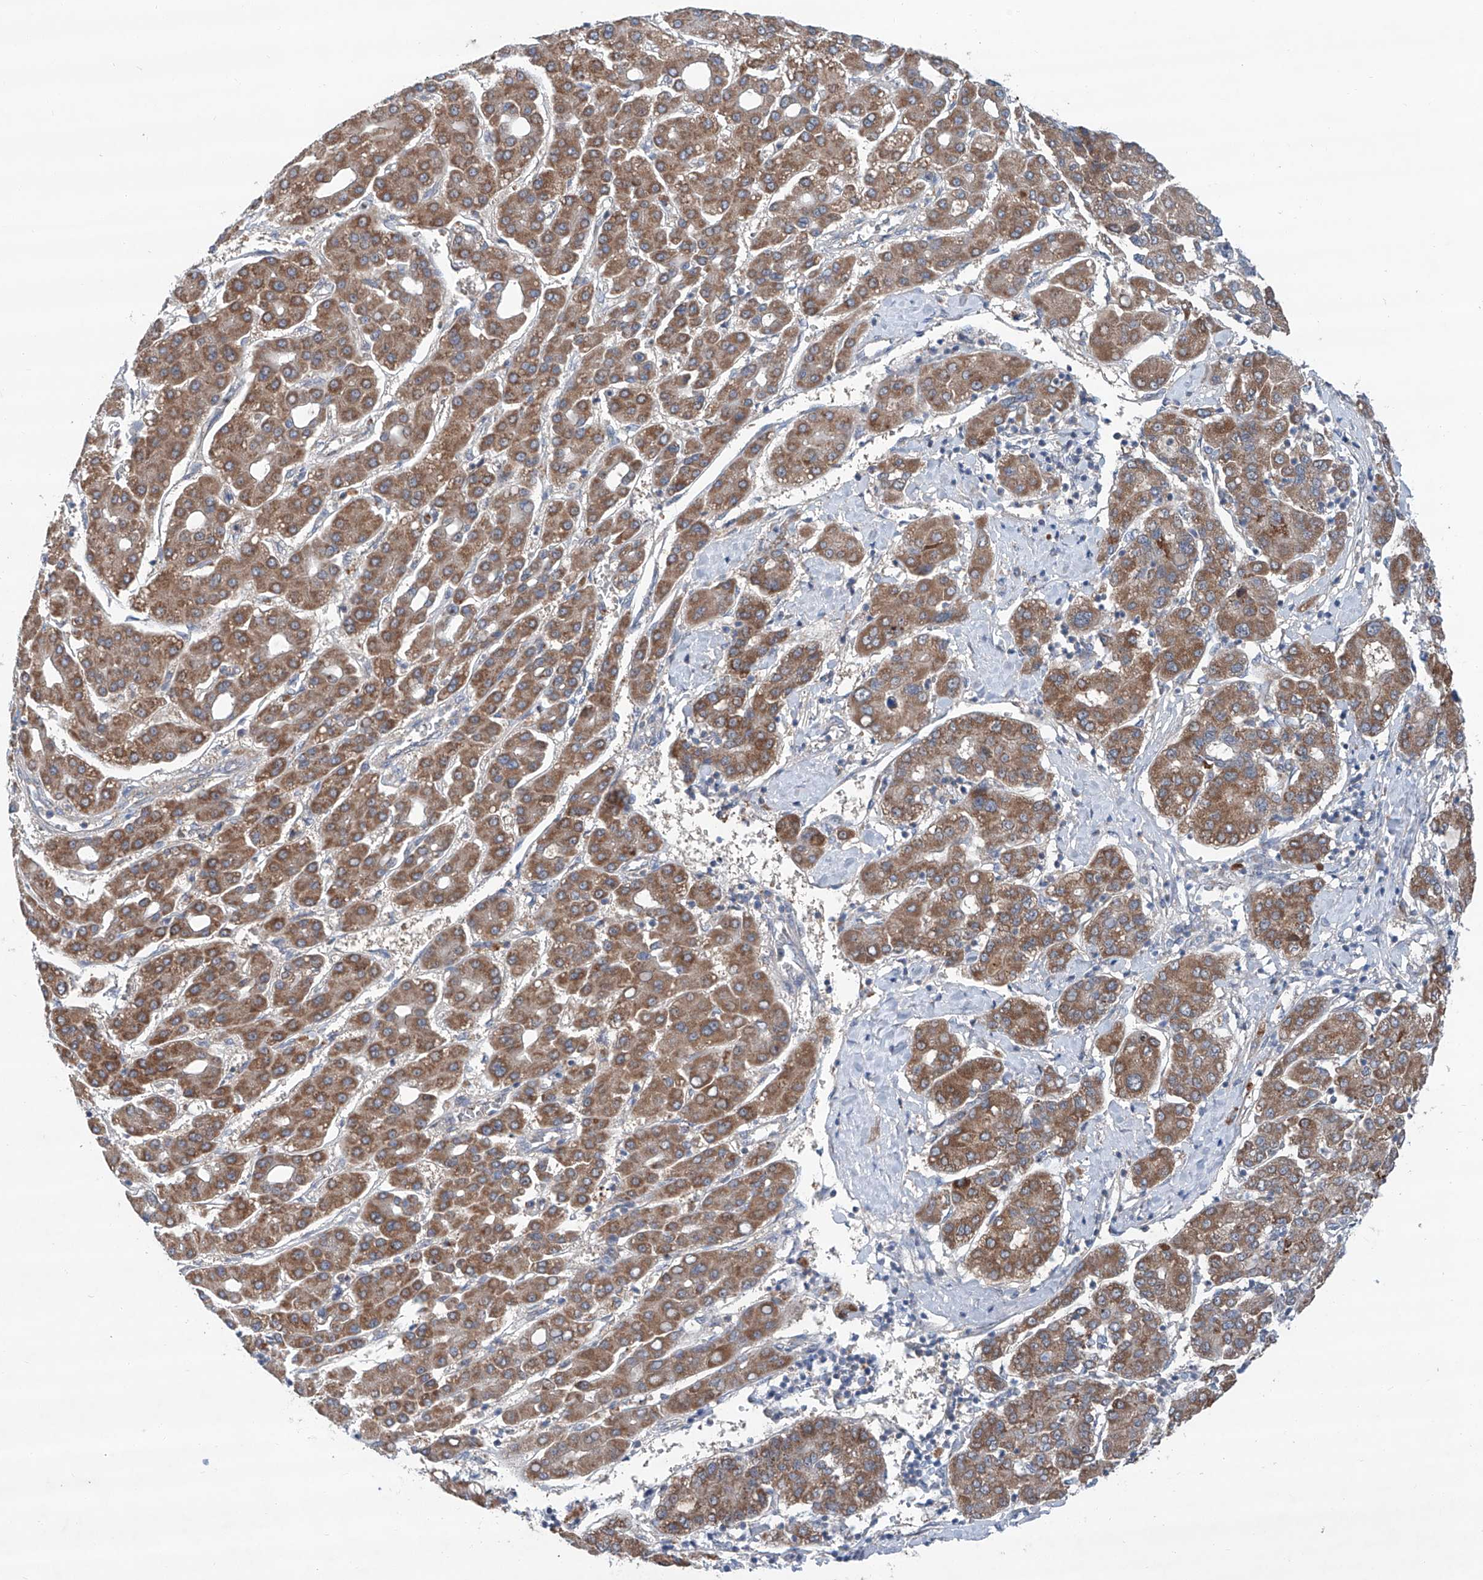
{"staining": {"intensity": "moderate", "quantity": ">75%", "location": "cytoplasmic/membranous"}, "tissue": "liver cancer", "cell_type": "Tumor cells", "image_type": "cancer", "snomed": [{"axis": "morphology", "description": "Carcinoma, Hepatocellular, NOS"}, {"axis": "topography", "description": "Liver"}], "caption": "IHC (DAB) staining of liver hepatocellular carcinoma reveals moderate cytoplasmic/membranous protein staining in about >75% of tumor cells.", "gene": "SIX4", "patient": {"sex": "male", "age": 65}}